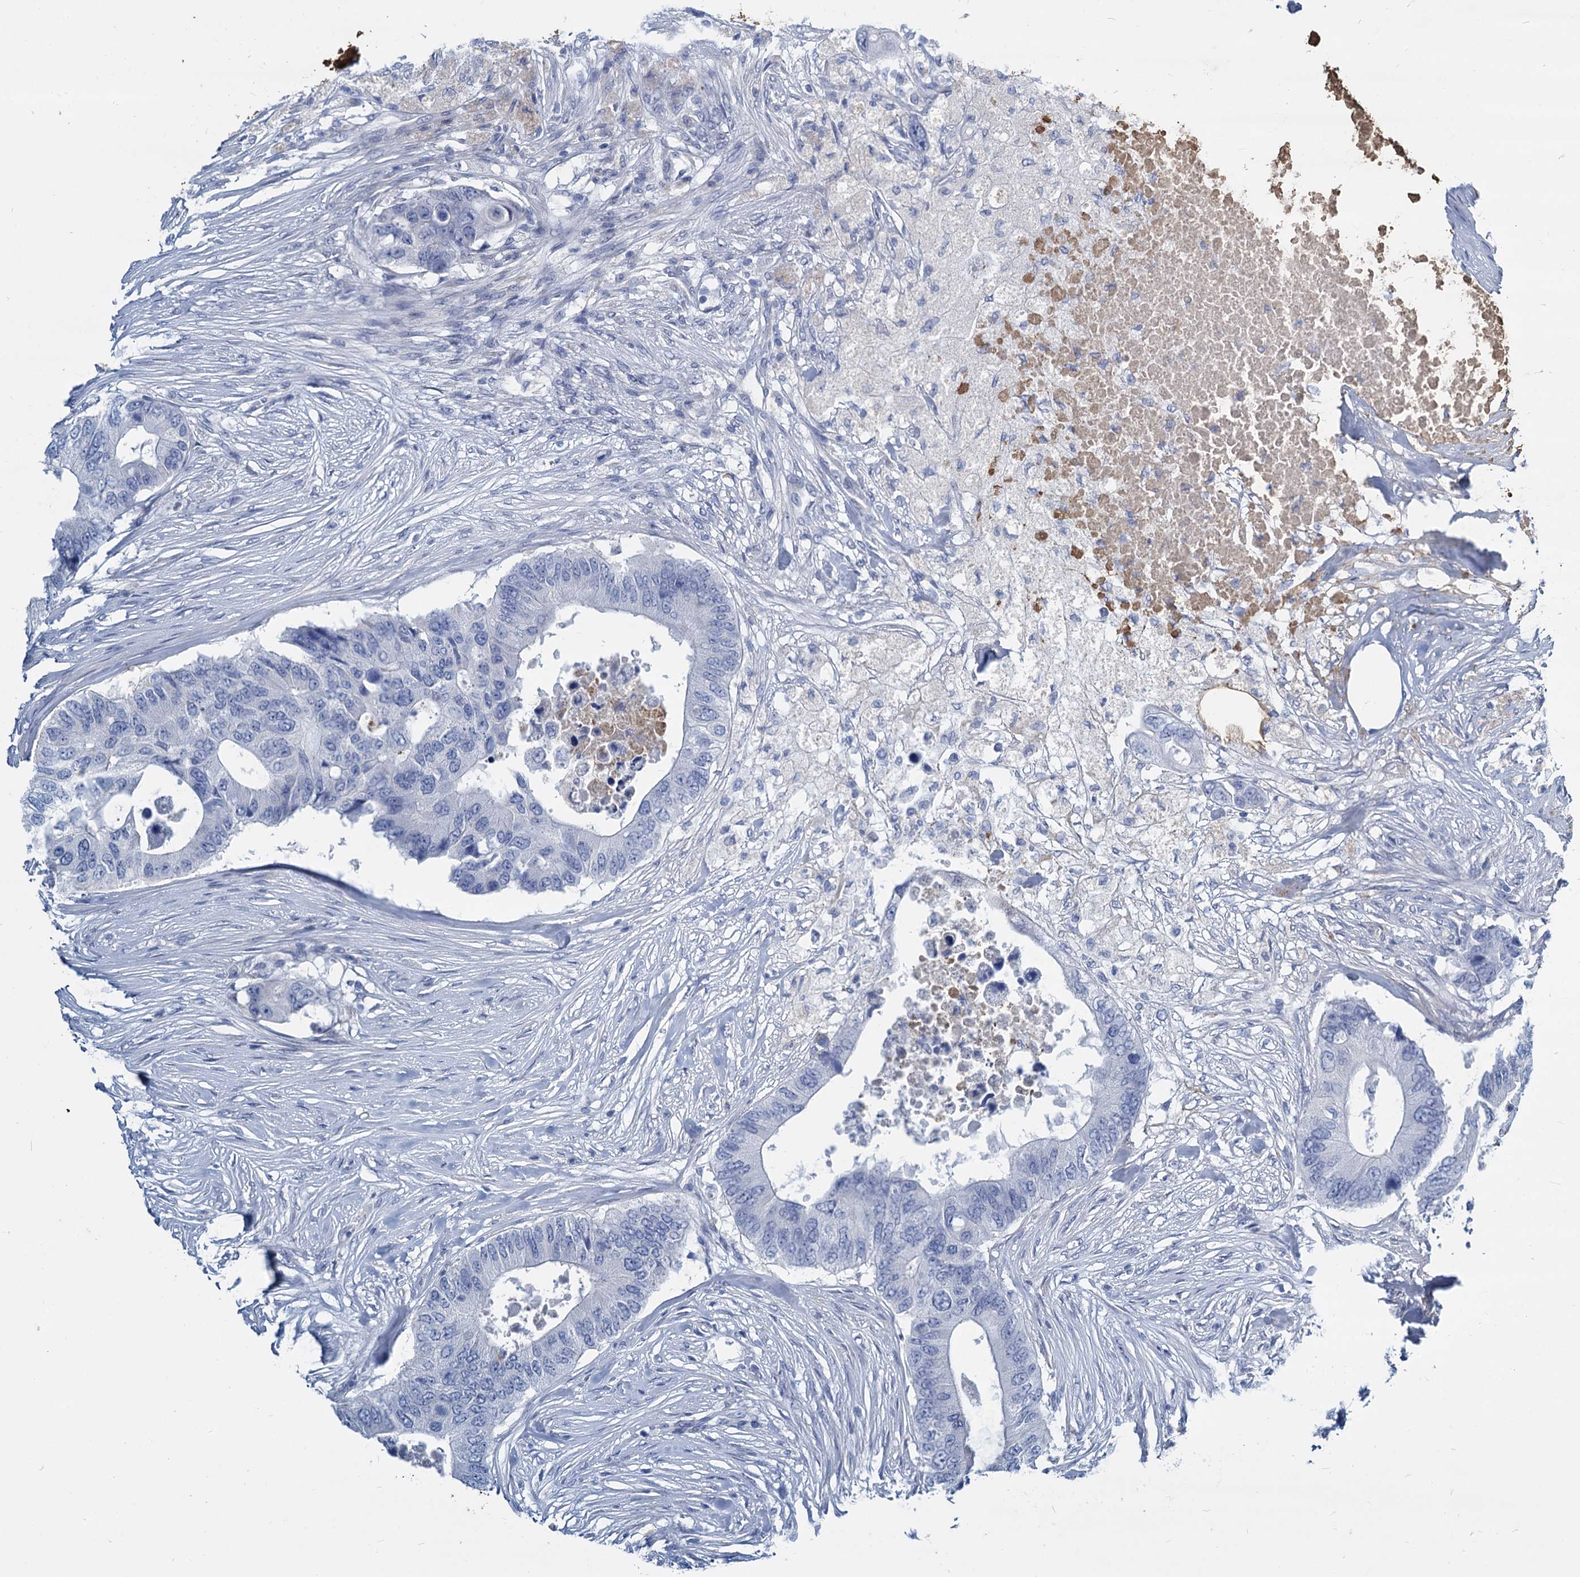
{"staining": {"intensity": "negative", "quantity": "none", "location": "none"}, "tissue": "colorectal cancer", "cell_type": "Tumor cells", "image_type": "cancer", "snomed": [{"axis": "morphology", "description": "Adenocarcinoma, NOS"}, {"axis": "topography", "description": "Colon"}], "caption": "Tumor cells are negative for brown protein staining in colorectal cancer.", "gene": "GSTM3", "patient": {"sex": "male", "age": 71}}